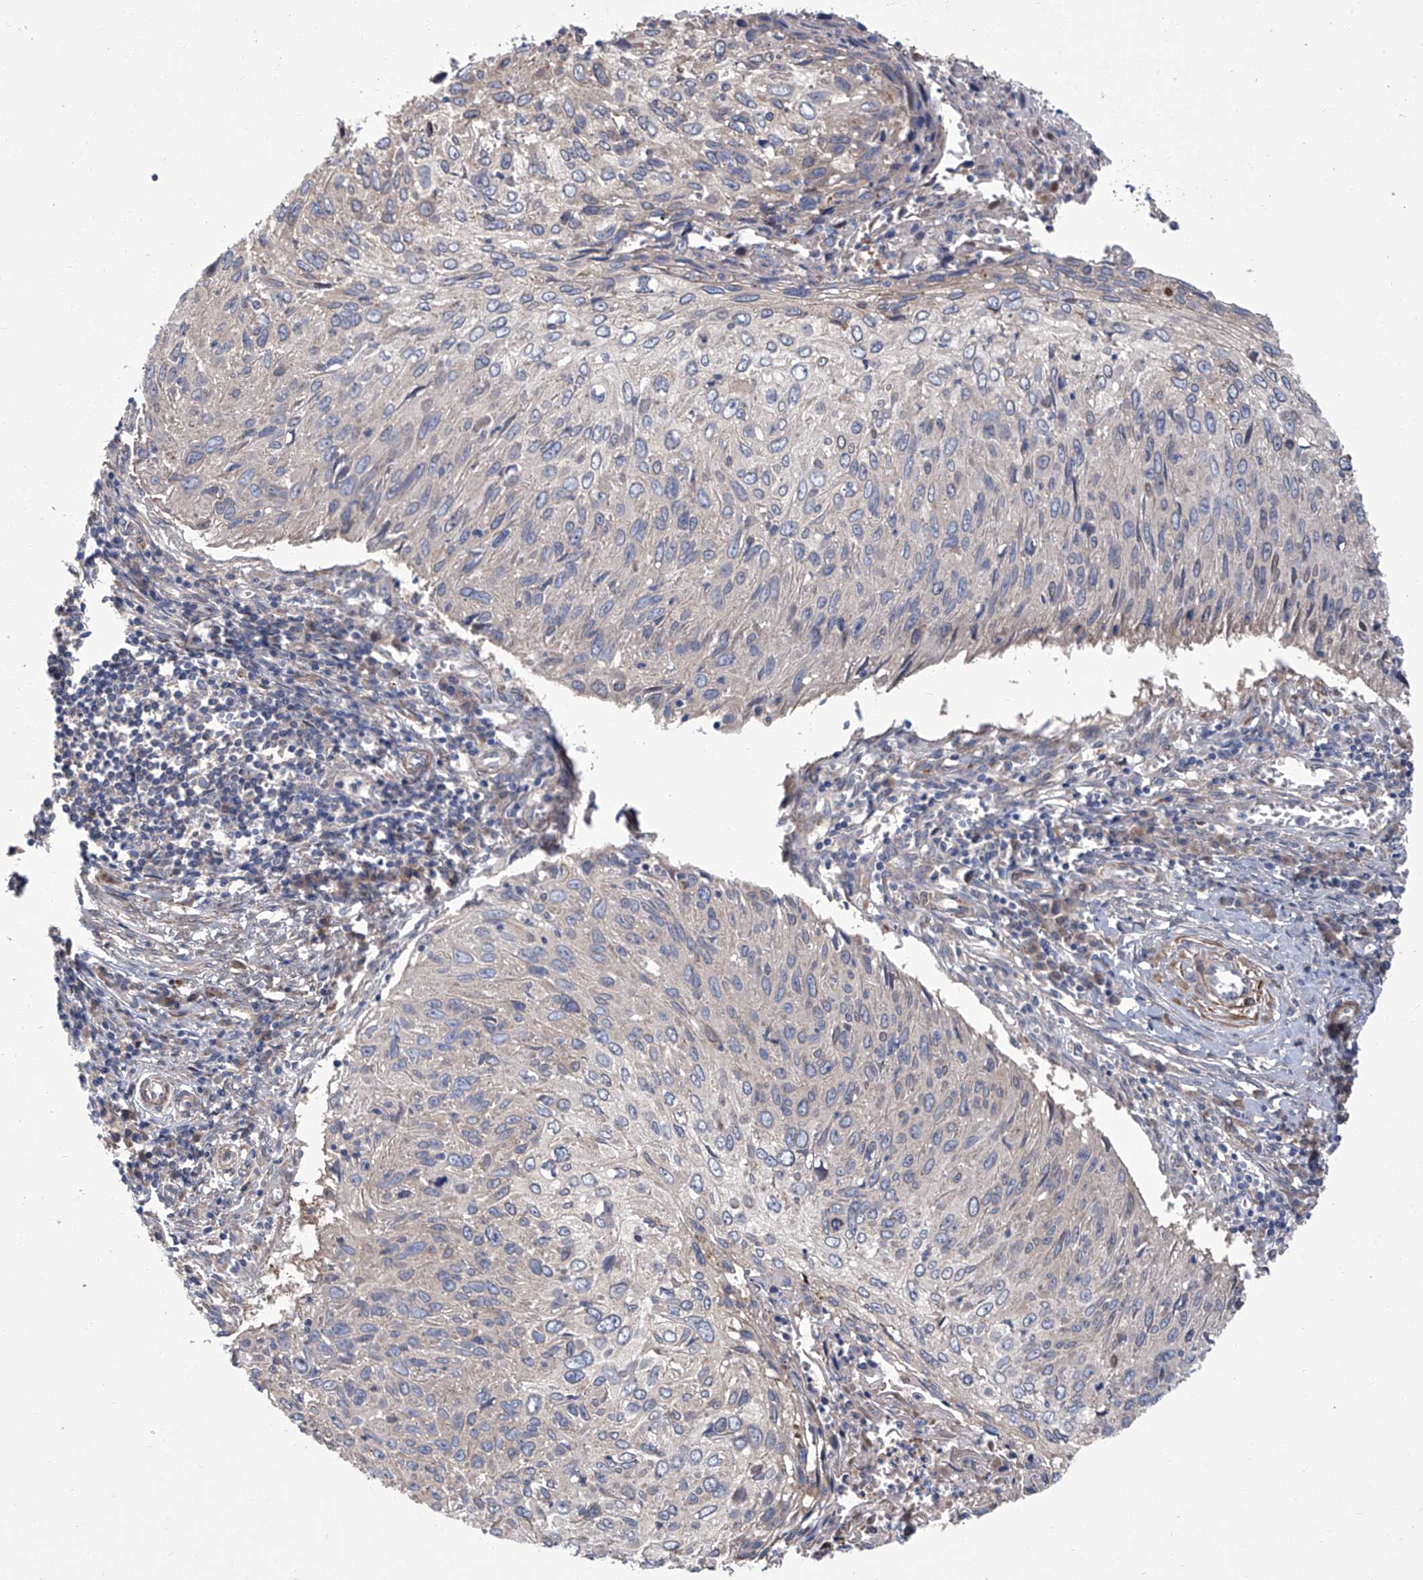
{"staining": {"intensity": "negative", "quantity": "none", "location": "none"}, "tissue": "cervical cancer", "cell_type": "Tumor cells", "image_type": "cancer", "snomed": [{"axis": "morphology", "description": "Squamous cell carcinoma, NOS"}, {"axis": "topography", "description": "Cervix"}], "caption": "Immunohistochemistry of cervical cancer demonstrates no expression in tumor cells.", "gene": "SMS", "patient": {"sex": "female", "age": 51}}